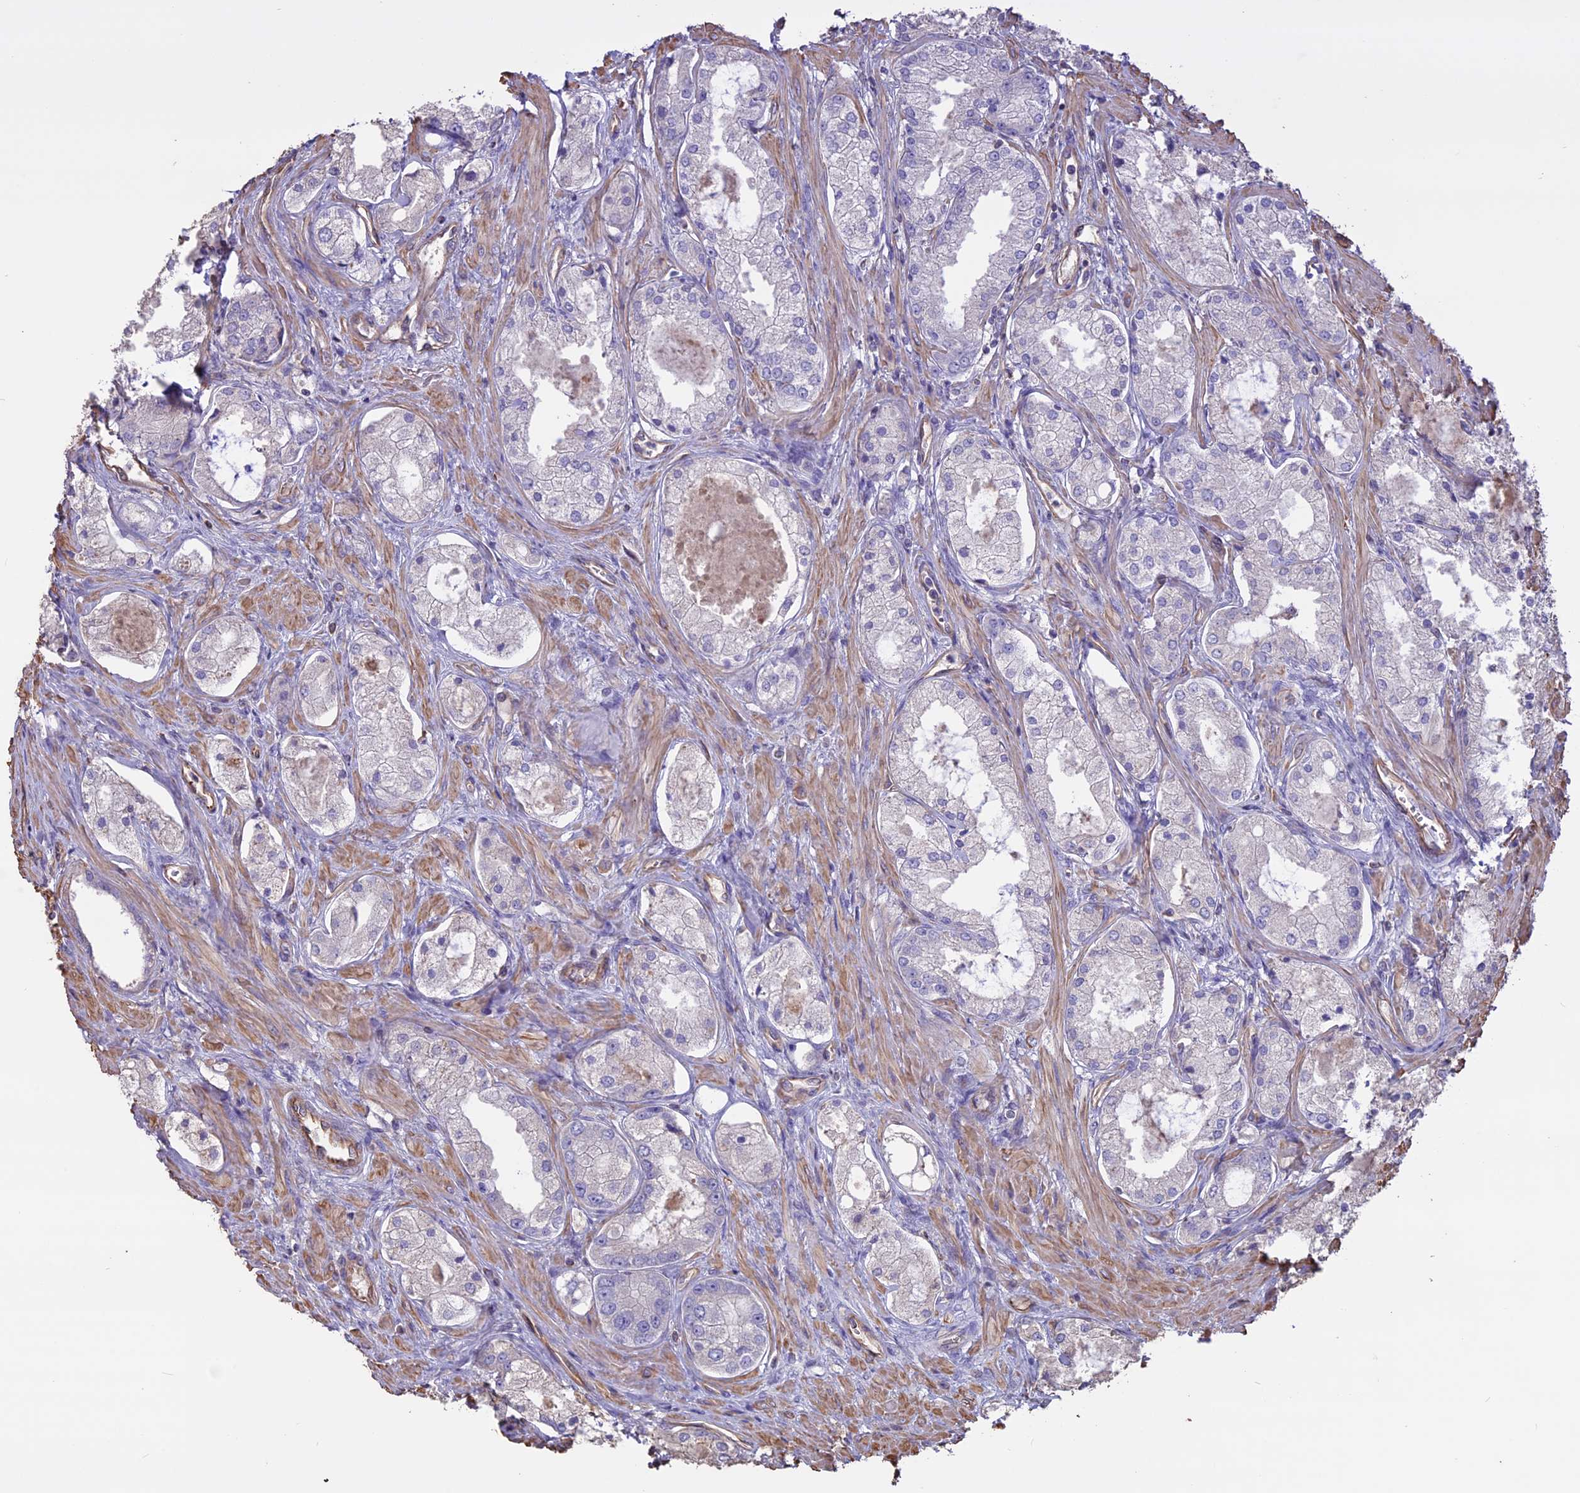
{"staining": {"intensity": "negative", "quantity": "none", "location": "none"}, "tissue": "prostate cancer", "cell_type": "Tumor cells", "image_type": "cancer", "snomed": [{"axis": "morphology", "description": "Adenocarcinoma, Low grade"}, {"axis": "topography", "description": "Prostate"}], "caption": "Tumor cells show no significant expression in adenocarcinoma (low-grade) (prostate). Brightfield microscopy of IHC stained with DAB (brown) and hematoxylin (blue), captured at high magnification.", "gene": "CCDC148", "patient": {"sex": "male", "age": 68}}